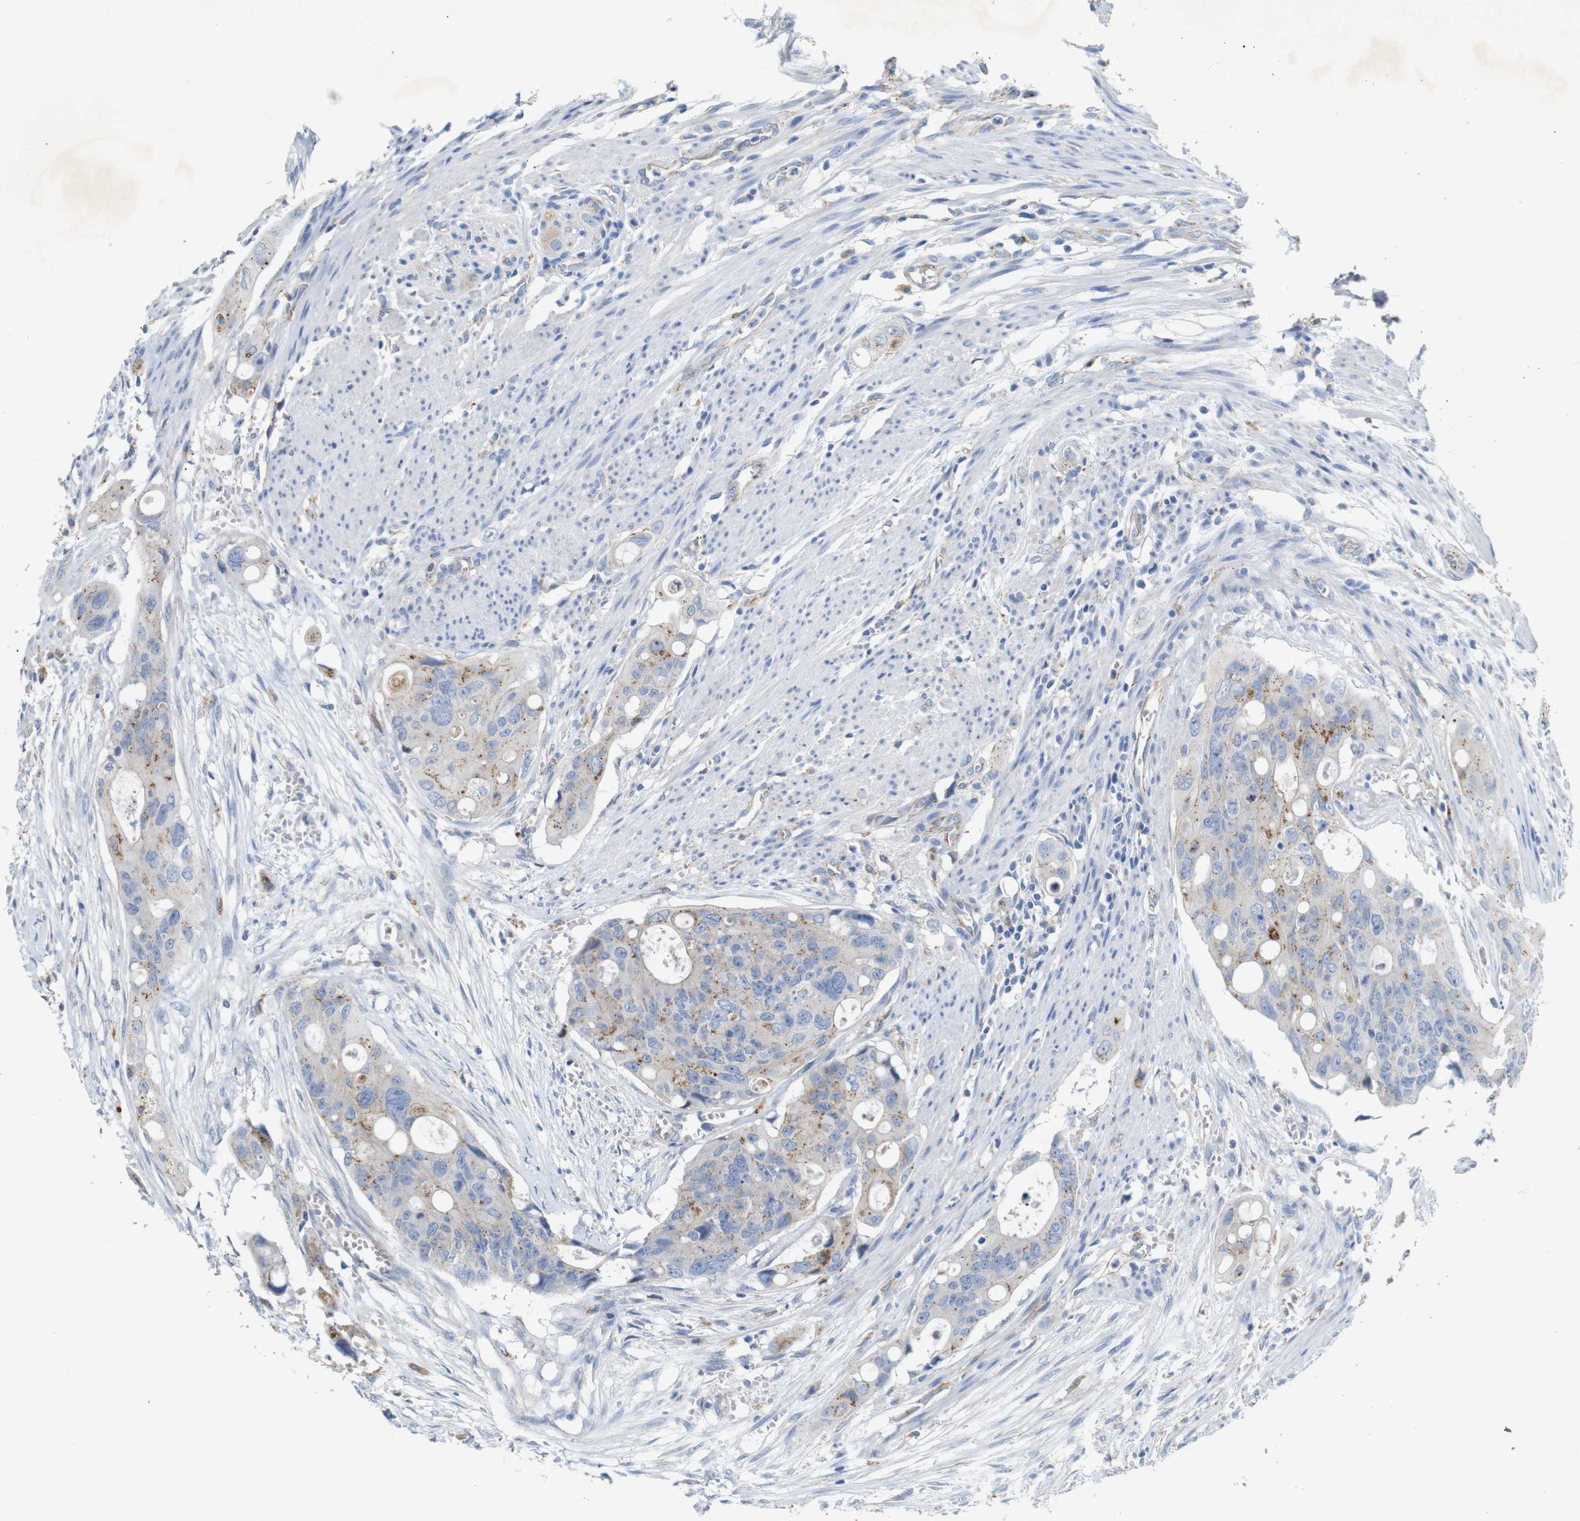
{"staining": {"intensity": "weak", "quantity": "25%-75%", "location": "cytoplasmic/membranous"}, "tissue": "colorectal cancer", "cell_type": "Tumor cells", "image_type": "cancer", "snomed": [{"axis": "morphology", "description": "Adenocarcinoma, NOS"}, {"axis": "topography", "description": "Colon"}], "caption": "Tumor cells reveal weak cytoplasmic/membranous positivity in about 25%-75% of cells in adenocarcinoma (colorectal). The protein of interest is shown in brown color, while the nuclei are stained blue.", "gene": "NHLRC3", "patient": {"sex": "female", "age": 57}}